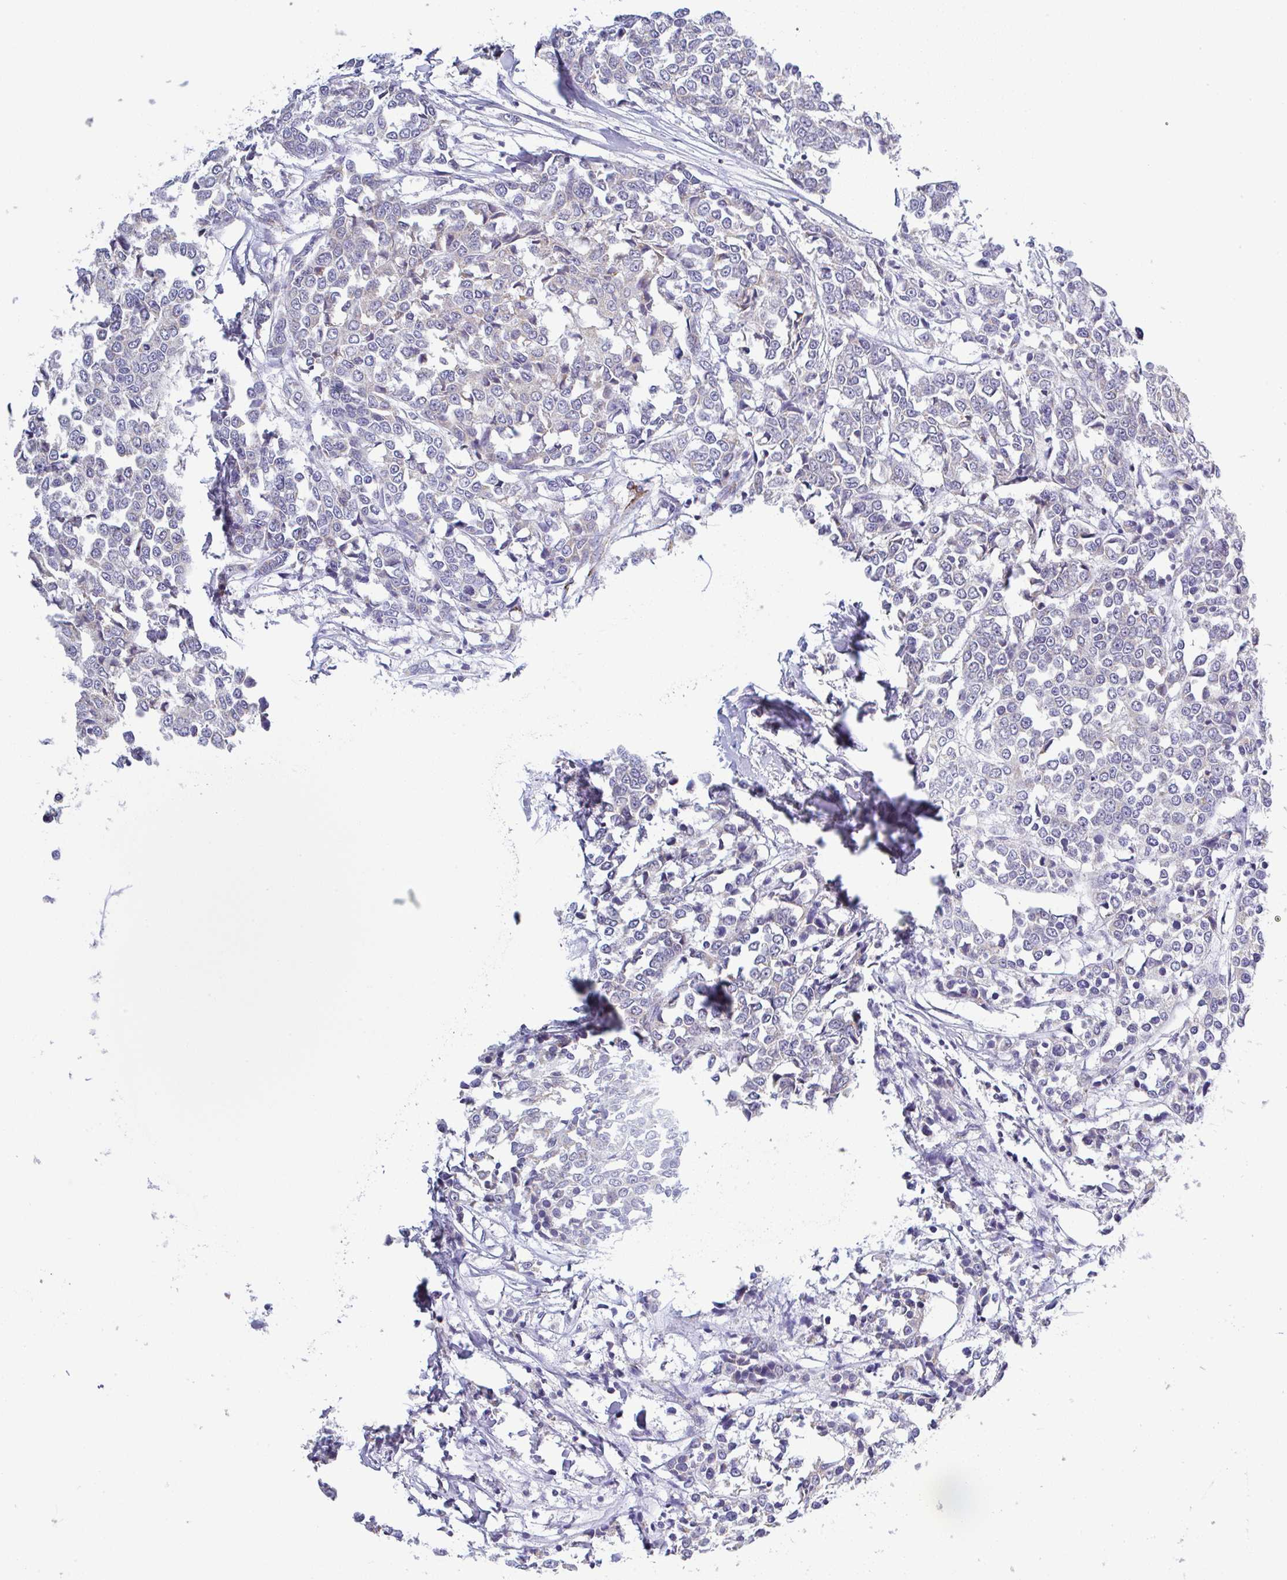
{"staining": {"intensity": "negative", "quantity": "none", "location": "none"}, "tissue": "breast cancer", "cell_type": "Tumor cells", "image_type": "cancer", "snomed": [{"axis": "morphology", "description": "Duct carcinoma"}, {"axis": "topography", "description": "Breast"}], "caption": "Immunohistochemistry (IHC) image of neoplastic tissue: breast intraductal carcinoma stained with DAB reveals no significant protein expression in tumor cells.", "gene": "PLCD4", "patient": {"sex": "female", "age": 80}}